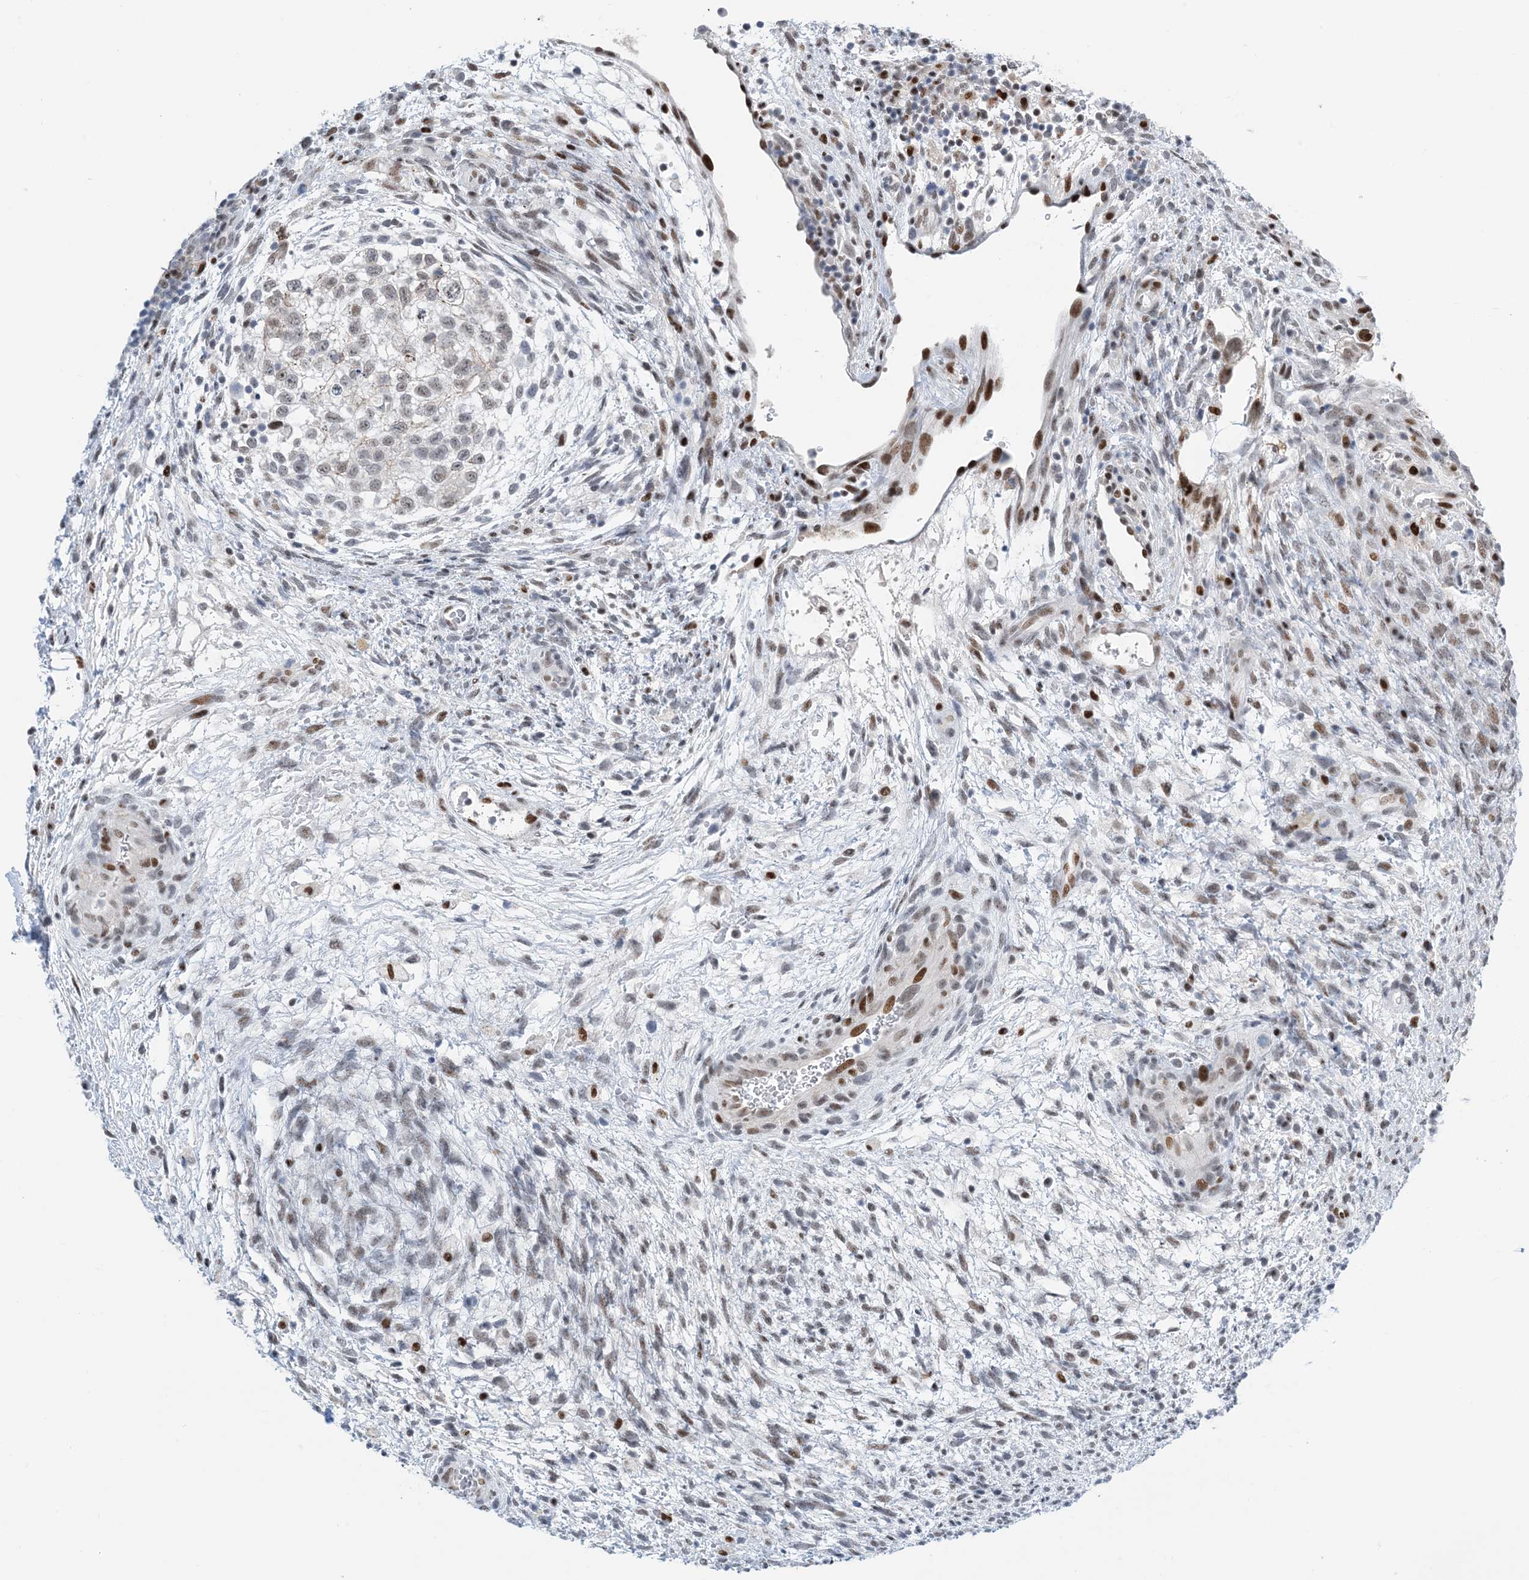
{"staining": {"intensity": "weak", "quantity": "<25%", "location": "nuclear"}, "tissue": "testis cancer", "cell_type": "Tumor cells", "image_type": "cancer", "snomed": [{"axis": "morphology", "description": "Carcinoma, Embryonal, NOS"}, {"axis": "topography", "description": "Testis"}], "caption": "Testis cancer (embryonal carcinoma) was stained to show a protein in brown. There is no significant staining in tumor cells.", "gene": "HEMK1", "patient": {"sex": "male", "age": 37}}